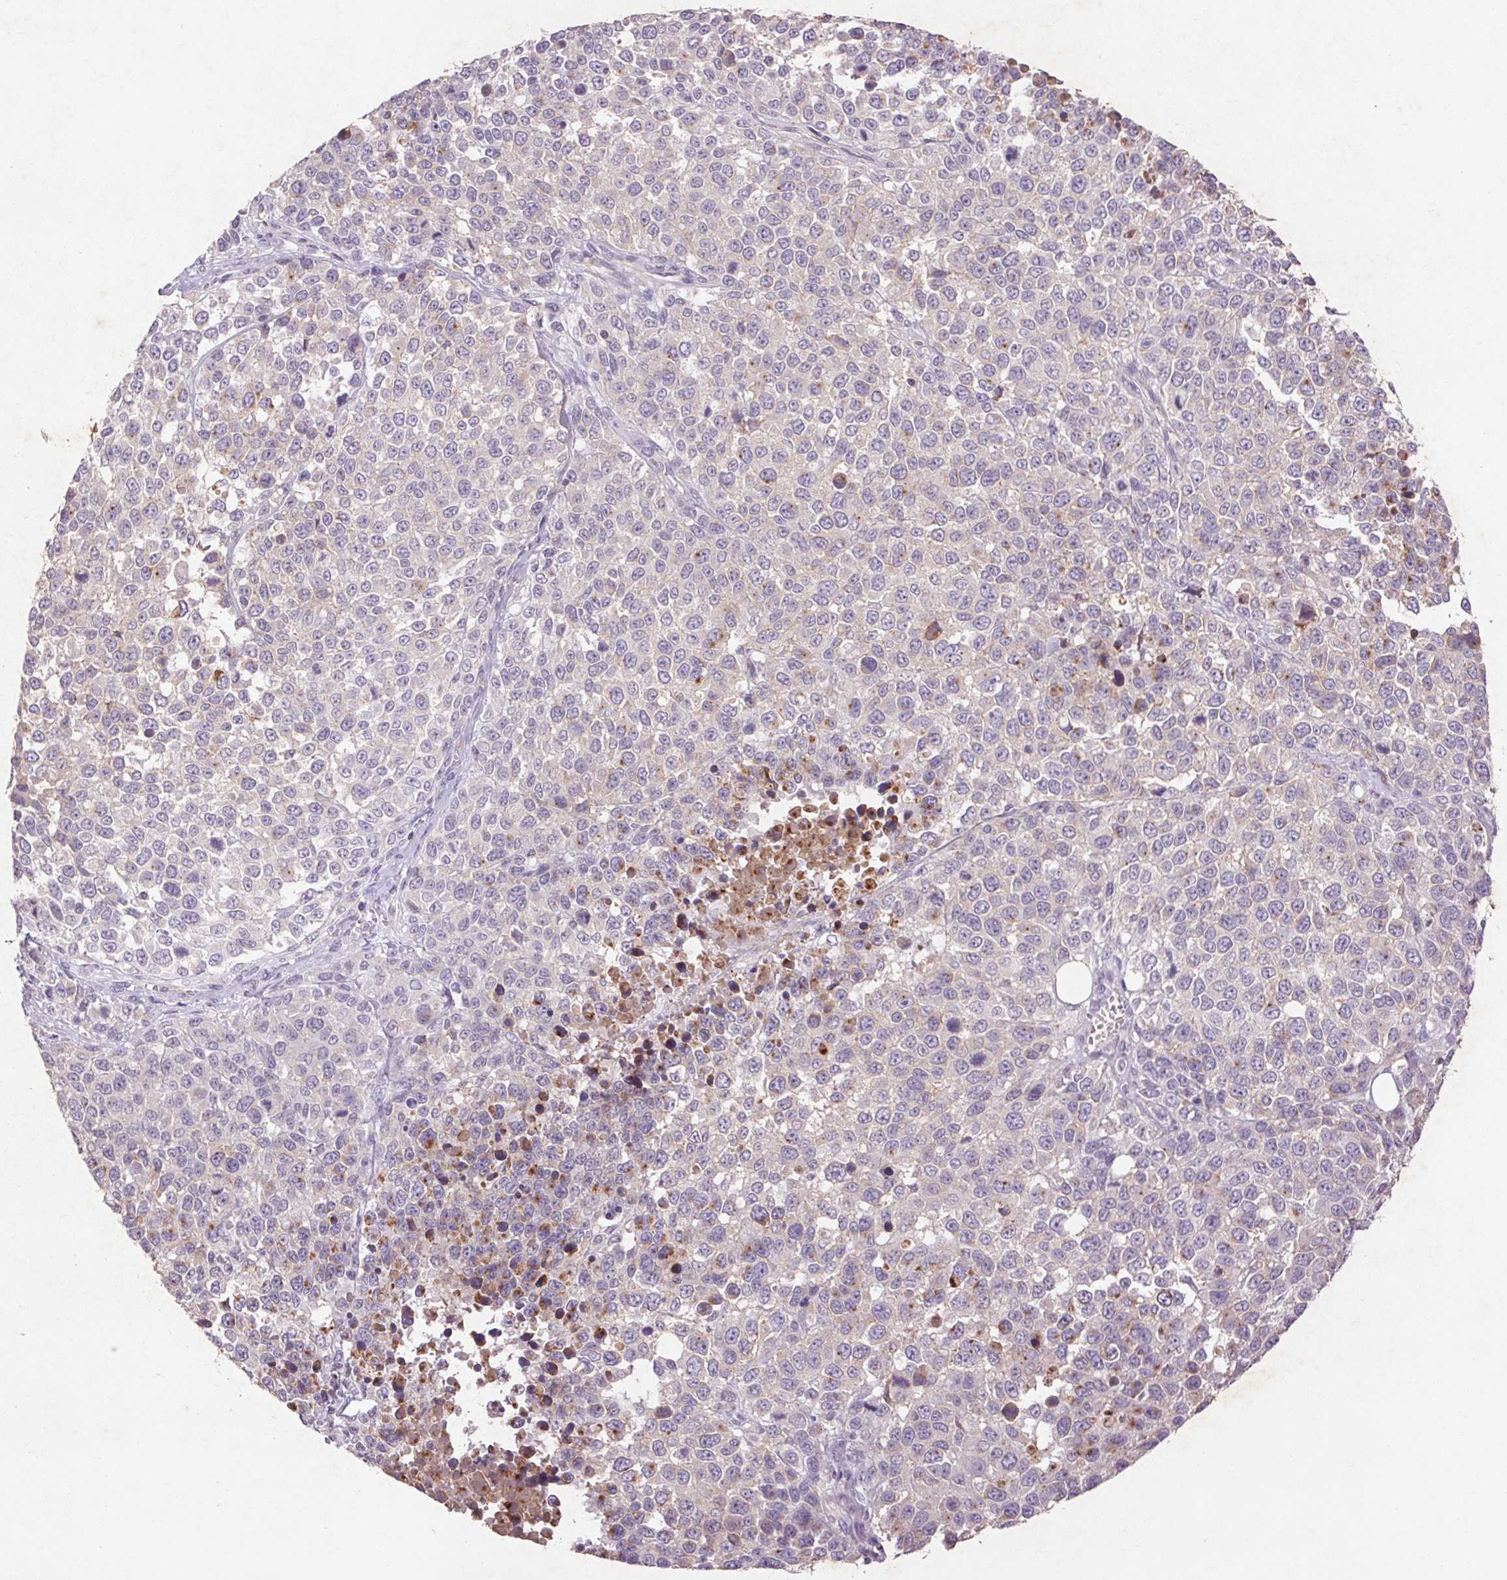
{"staining": {"intensity": "negative", "quantity": "none", "location": "none"}, "tissue": "melanoma", "cell_type": "Tumor cells", "image_type": "cancer", "snomed": [{"axis": "morphology", "description": "Malignant melanoma, Metastatic site"}, {"axis": "topography", "description": "Skin"}], "caption": "Melanoma was stained to show a protein in brown. There is no significant staining in tumor cells. Nuclei are stained in blue.", "gene": "FNDC7", "patient": {"sex": "male", "age": 84}}